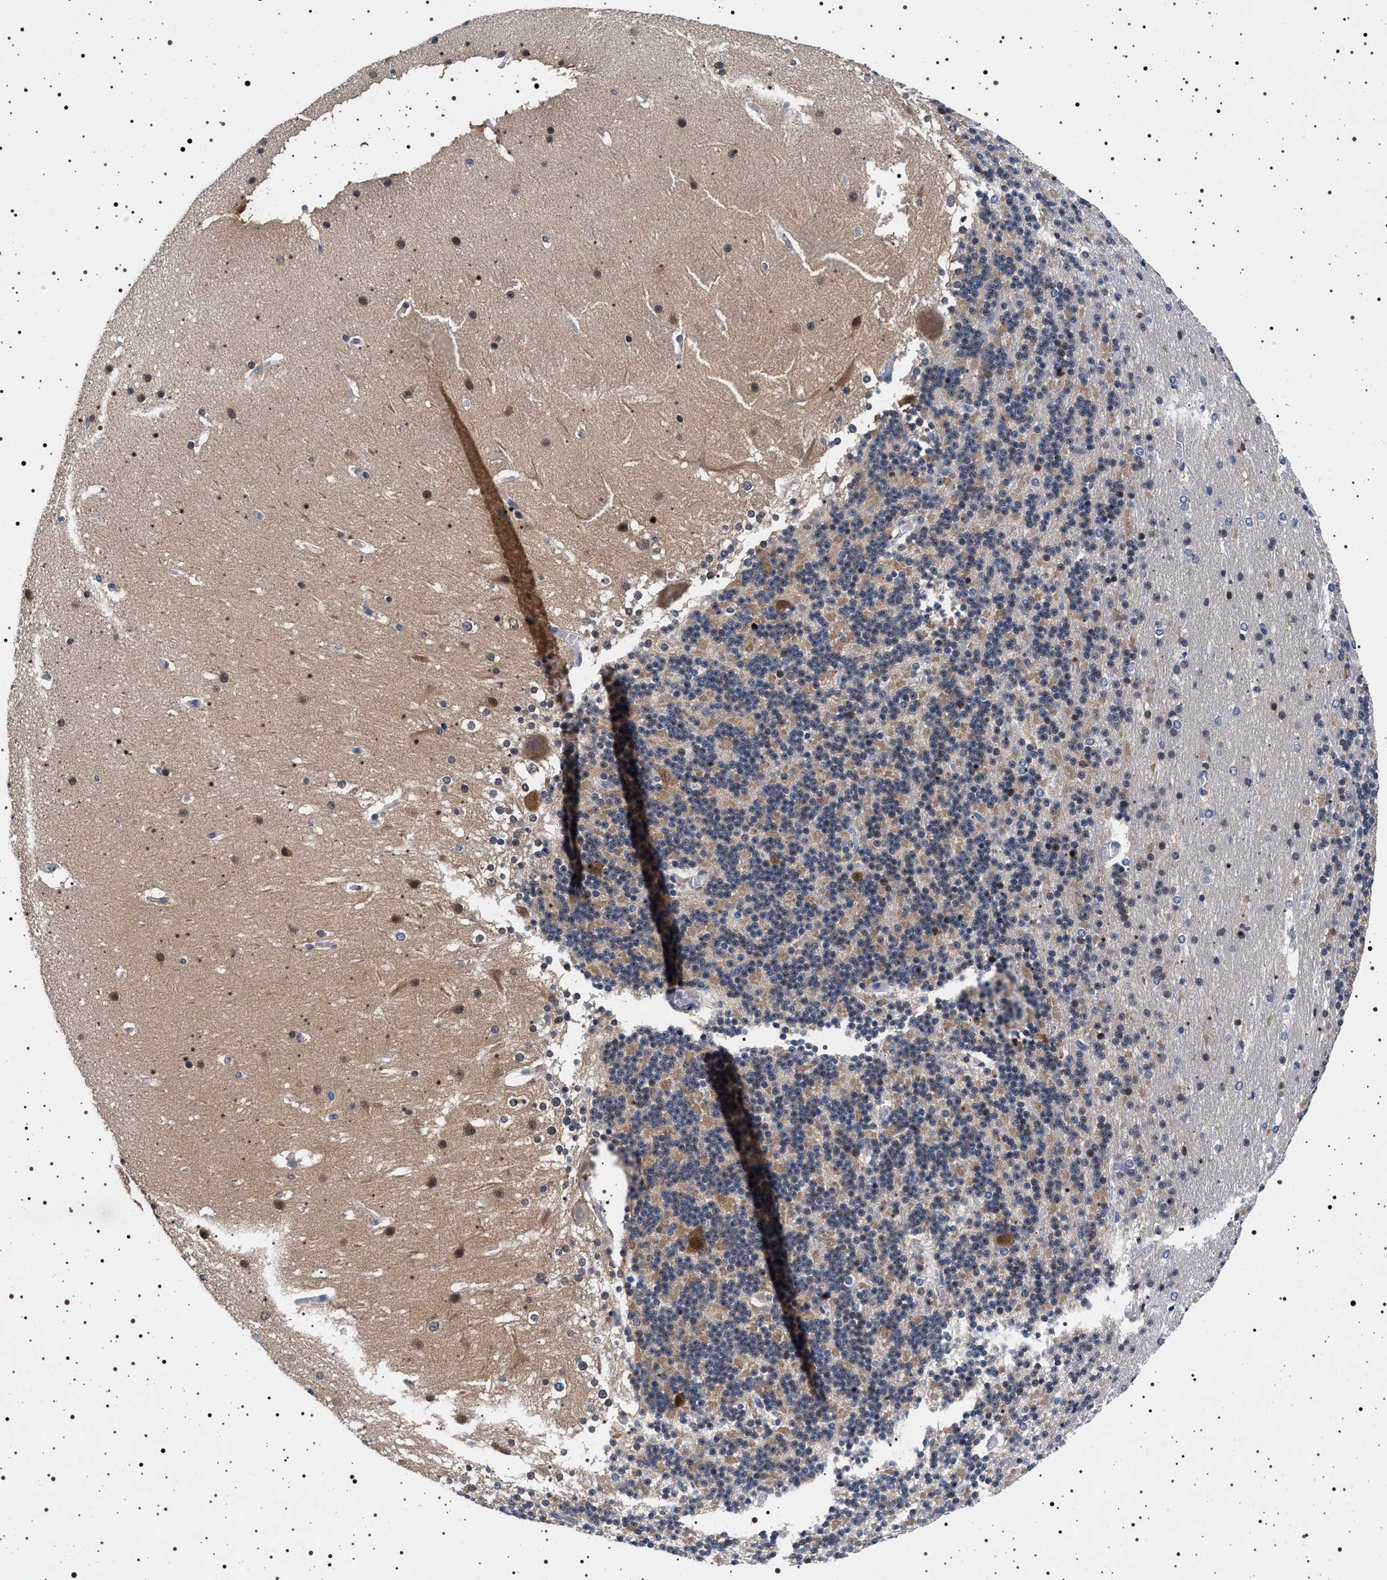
{"staining": {"intensity": "weak", "quantity": "25%-75%", "location": "cytoplasmic/membranous"}, "tissue": "cerebellum", "cell_type": "Cells in granular layer", "image_type": "normal", "snomed": [{"axis": "morphology", "description": "Normal tissue, NOS"}, {"axis": "topography", "description": "Cerebellum"}], "caption": "Weak cytoplasmic/membranous protein positivity is seen in approximately 25%-75% of cells in granular layer in cerebellum. (DAB IHC, brown staining for protein, blue staining for nuclei).", "gene": "MAPK10", "patient": {"sex": "female", "age": 19}}